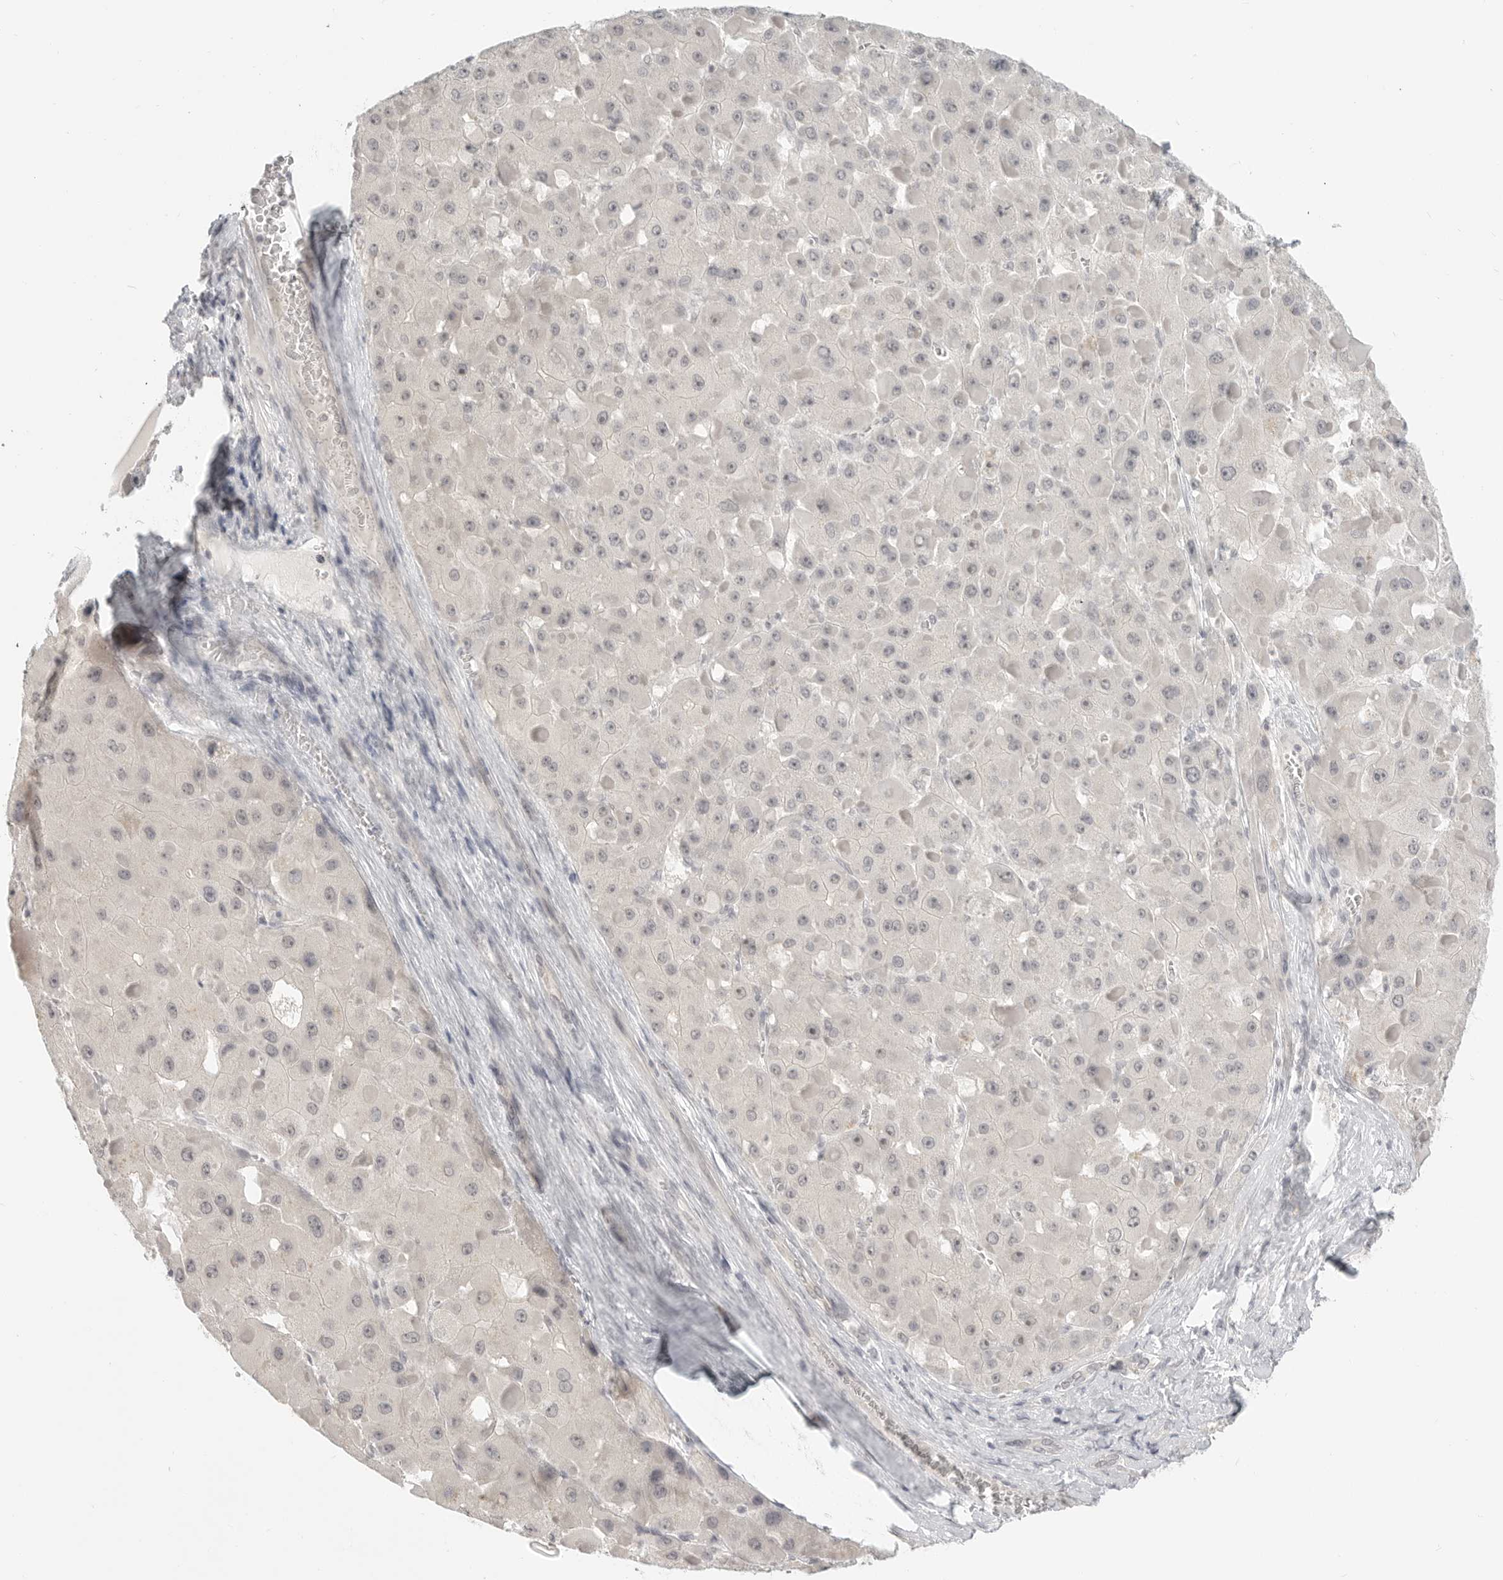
{"staining": {"intensity": "negative", "quantity": "none", "location": "none"}, "tissue": "liver cancer", "cell_type": "Tumor cells", "image_type": "cancer", "snomed": [{"axis": "morphology", "description": "Carcinoma, Hepatocellular, NOS"}, {"axis": "topography", "description": "Liver"}], "caption": "Human liver cancer (hepatocellular carcinoma) stained for a protein using immunohistochemistry displays no staining in tumor cells.", "gene": "KLK11", "patient": {"sex": "female", "age": 73}}